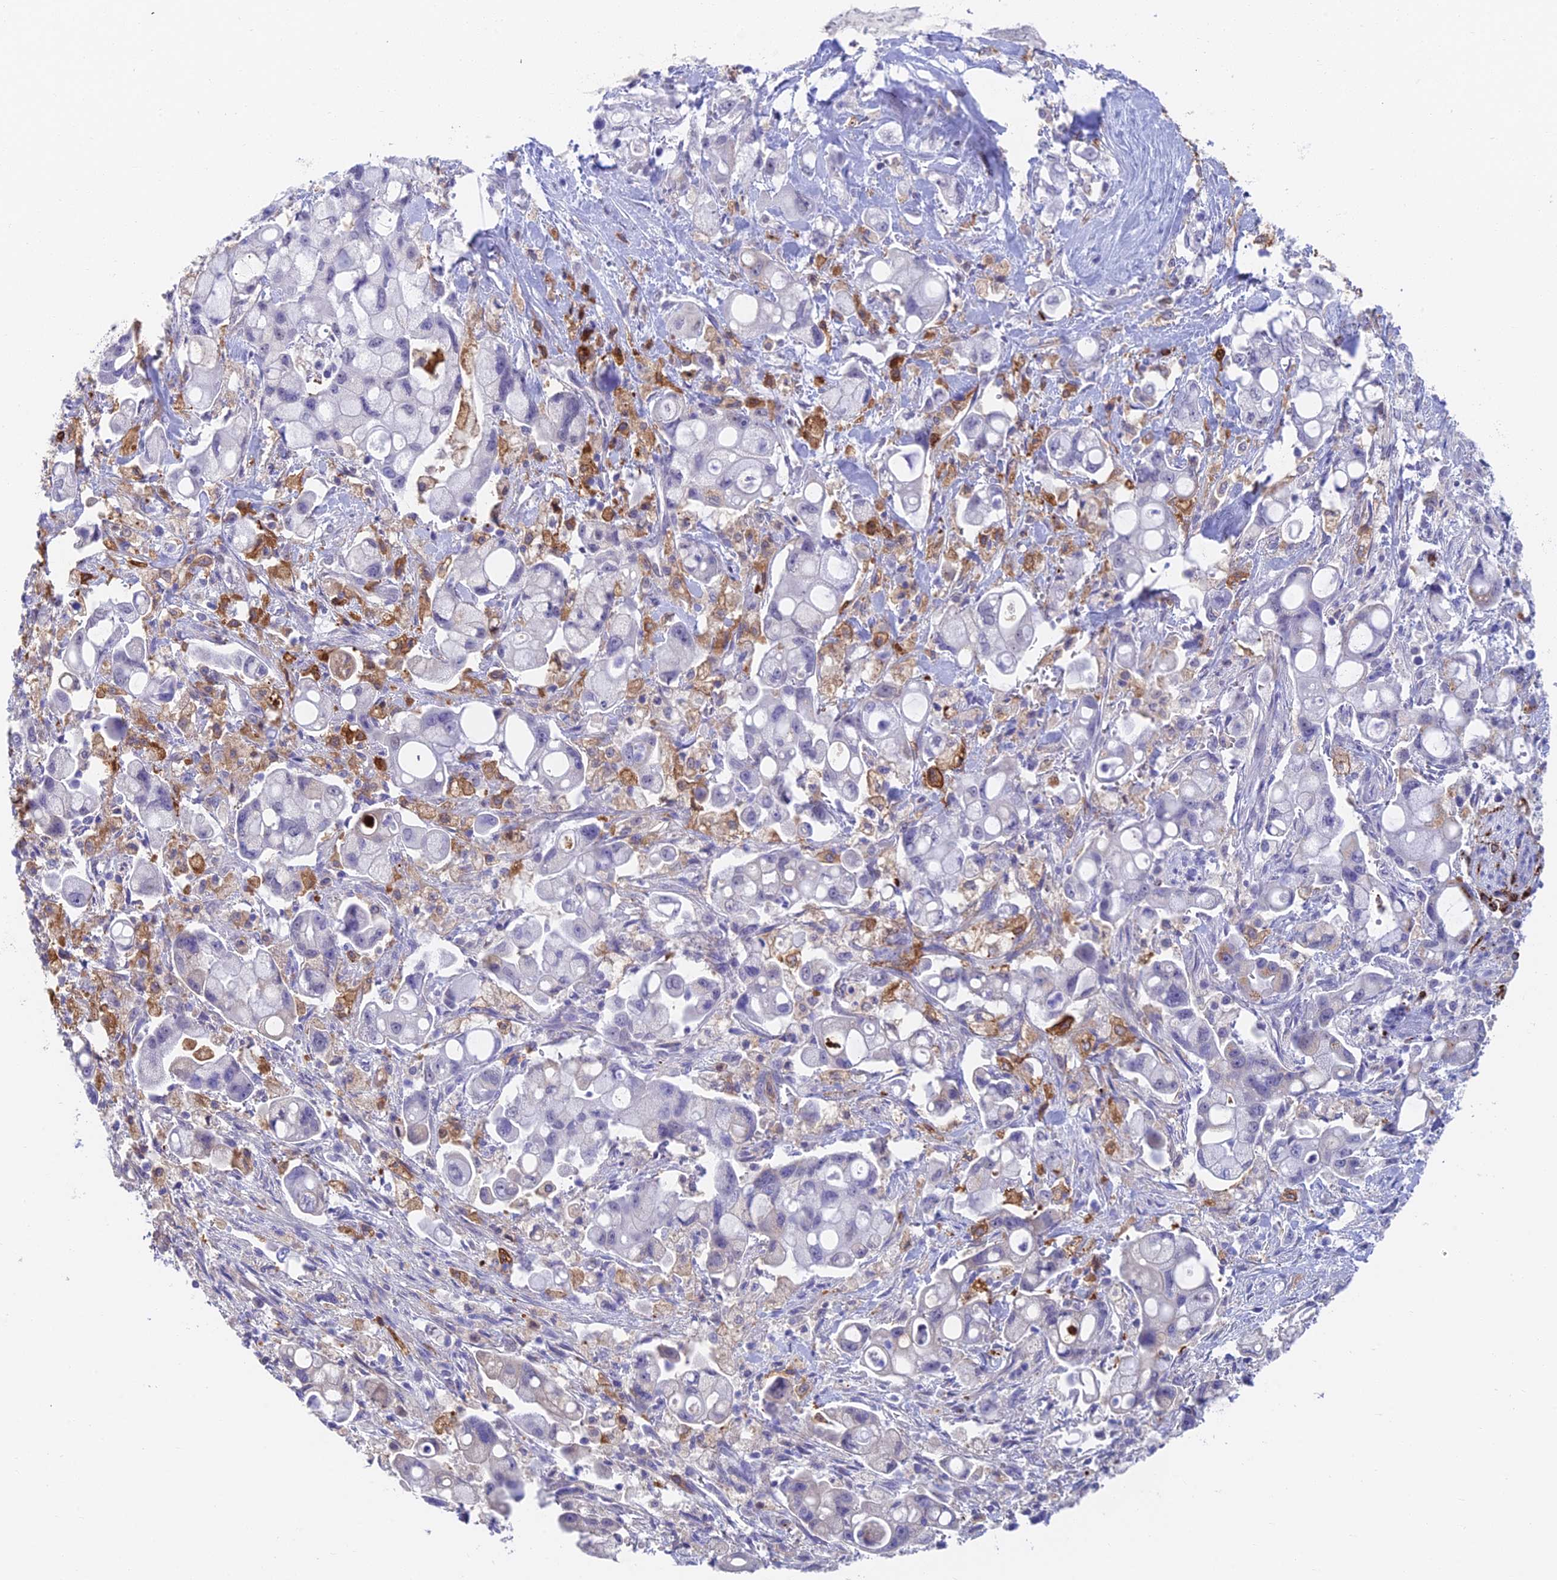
{"staining": {"intensity": "negative", "quantity": "none", "location": "none"}, "tissue": "pancreatic cancer", "cell_type": "Tumor cells", "image_type": "cancer", "snomed": [{"axis": "morphology", "description": "Adenocarcinoma, NOS"}, {"axis": "topography", "description": "Pancreas"}], "caption": "Photomicrograph shows no significant protein expression in tumor cells of pancreatic cancer (adenocarcinoma). (Brightfield microscopy of DAB immunohistochemistry (IHC) at high magnification).", "gene": "ADAMTS13", "patient": {"sex": "male", "age": 68}}